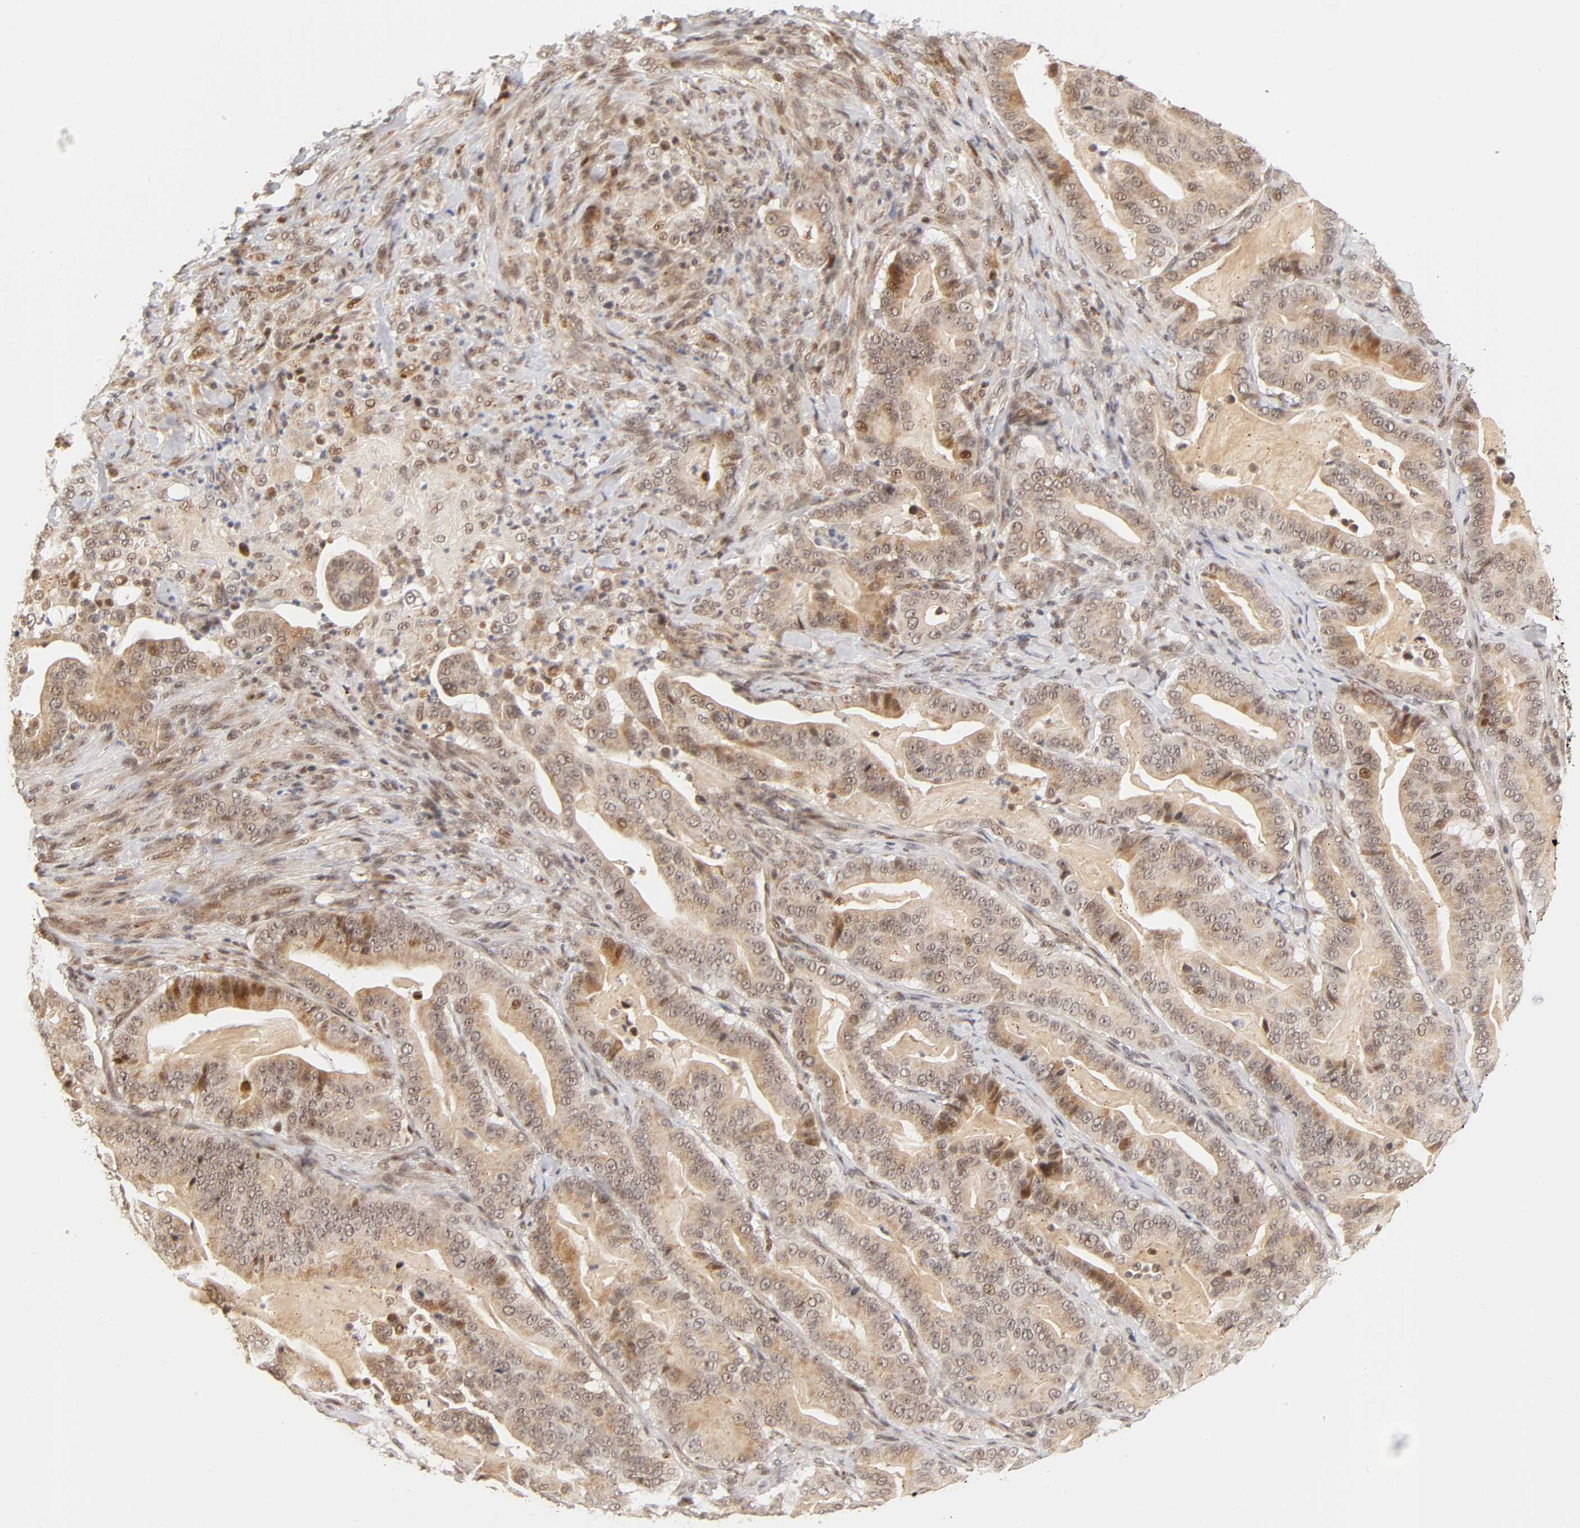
{"staining": {"intensity": "strong", "quantity": "<25%", "location": "cytoplasmic/membranous,nuclear"}, "tissue": "pancreatic cancer", "cell_type": "Tumor cells", "image_type": "cancer", "snomed": [{"axis": "morphology", "description": "Adenocarcinoma, NOS"}, {"axis": "topography", "description": "Pancreas"}], "caption": "The immunohistochemical stain shows strong cytoplasmic/membranous and nuclear expression in tumor cells of pancreatic cancer (adenocarcinoma) tissue. (DAB (3,3'-diaminobenzidine) IHC with brightfield microscopy, high magnification).", "gene": "TAF10", "patient": {"sex": "male", "age": 63}}